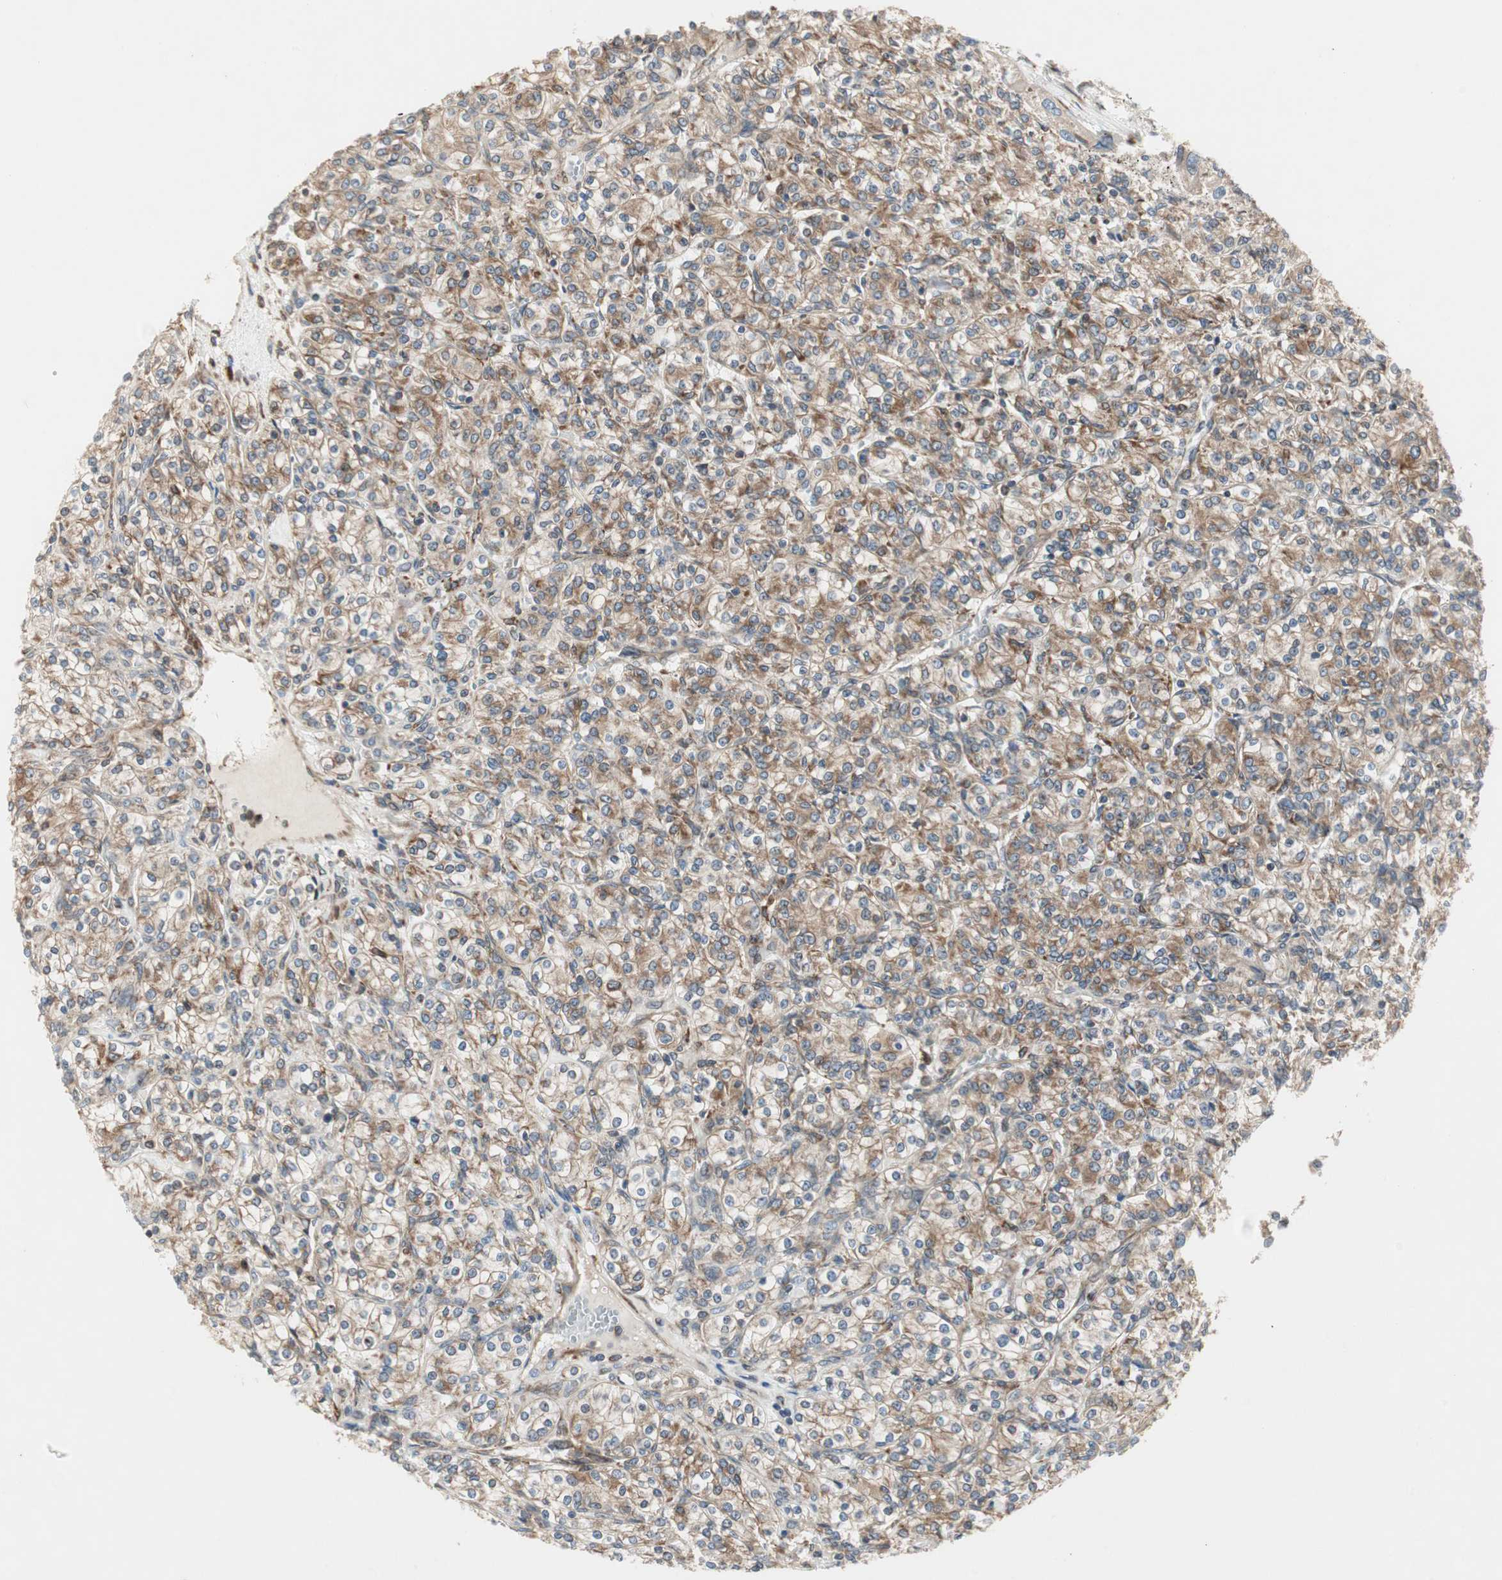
{"staining": {"intensity": "moderate", "quantity": ">75%", "location": "cytoplasmic/membranous"}, "tissue": "renal cancer", "cell_type": "Tumor cells", "image_type": "cancer", "snomed": [{"axis": "morphology", "description": "Adenocarcinoma, NOS"}, {"axis": "topography", "description": "Kidney"}], "caption": "Renal adenocarcinoma stained with immunohistochemistry (IHC) shows moderate cytoplasmic/membranous expression in approximately >75% of tumor cells.", "gene": "H6PD", "patient": {"sex": "male", "age": 77}}